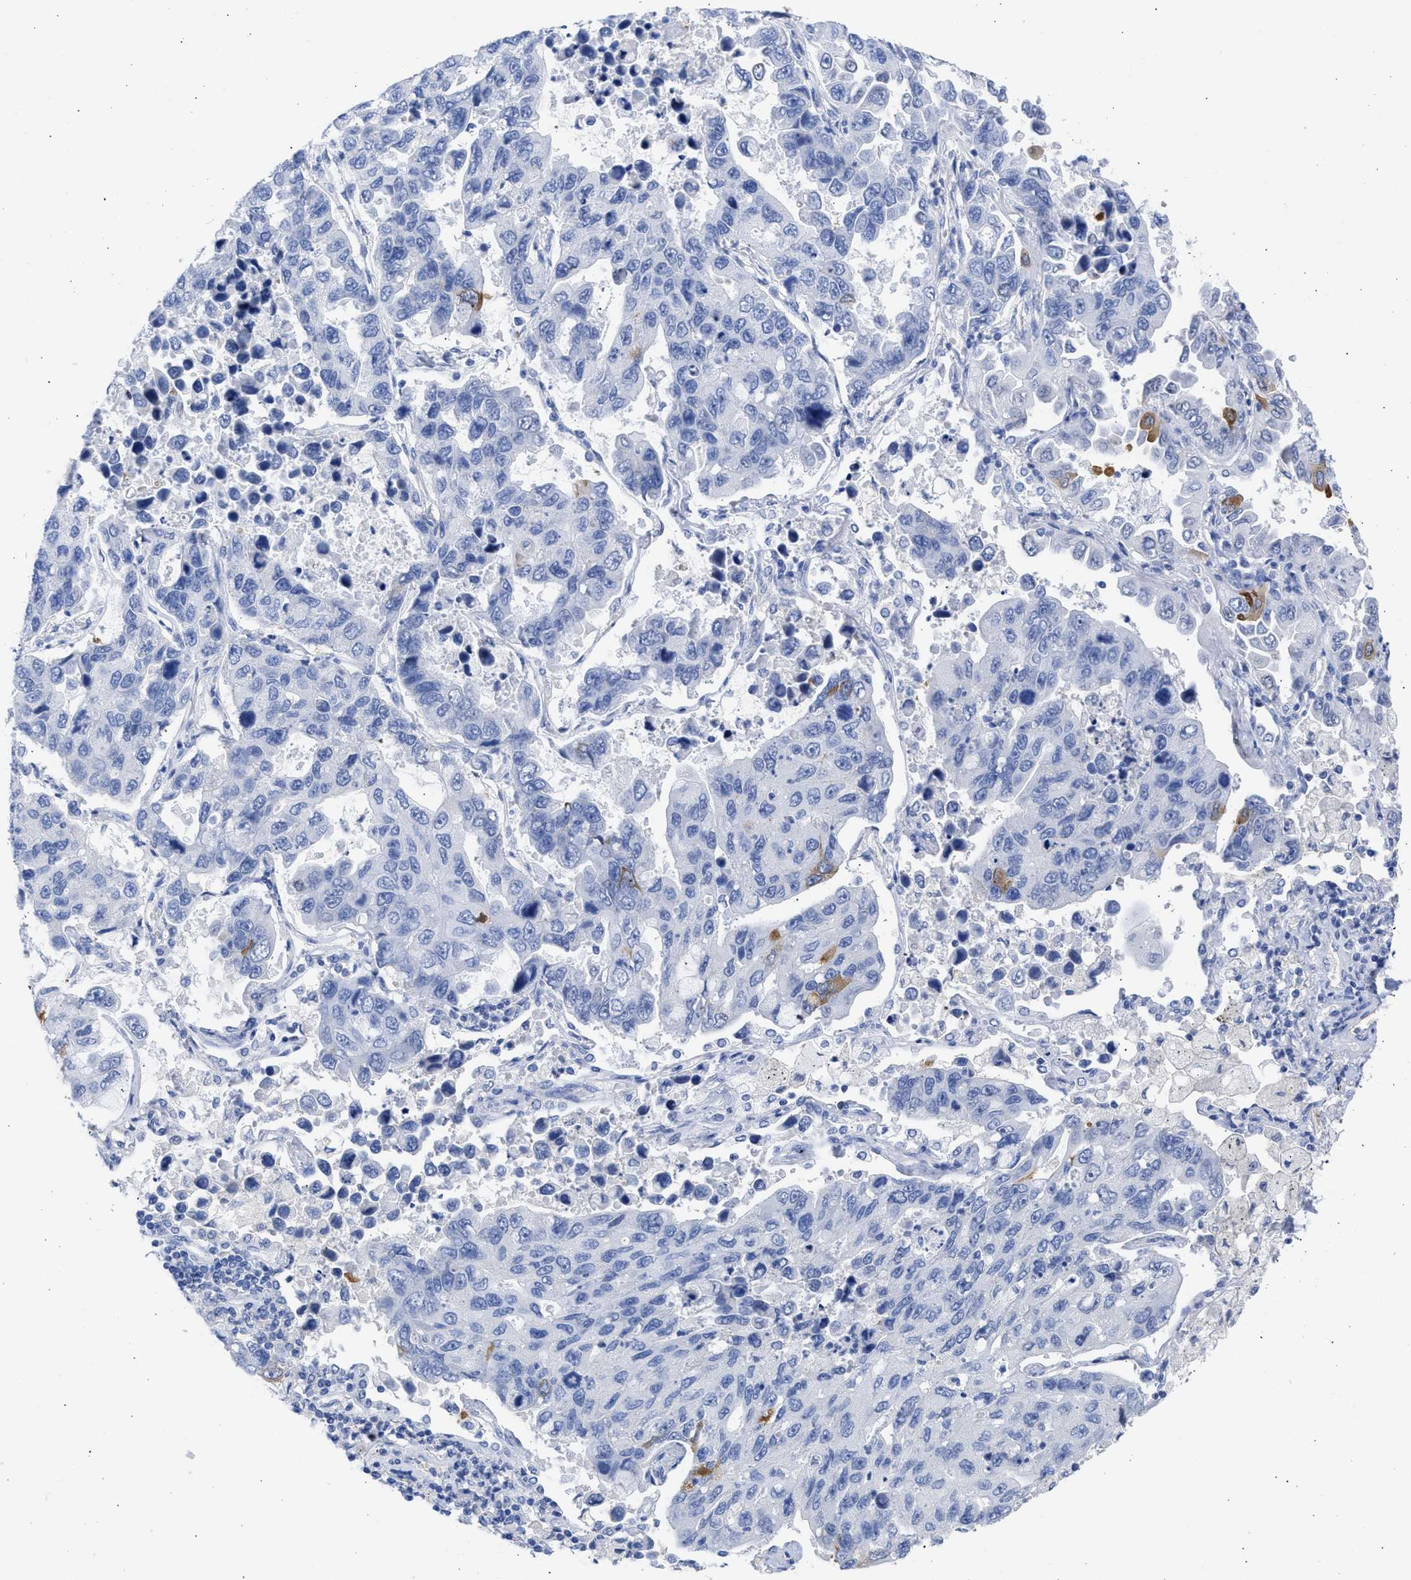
{"staining": {"intensity": "negative", "quantity": "none", "location": "none"}, "tissue": "lung cancer", "cell_type": "Tumor cells", "image_type": "cancer", "snomed": [{"axis": "morphology", "description": "Adenocarcinoma, NOS"}, {"axis": "topography", "description": "Lung"}], "caption": "Immunohistochemistry (IHC) of adenocarcinoma (lung) demonstrates no expression in tumor cells.", "gene": "RSPH1", "patient": {"sex": "male", "age": 64}}